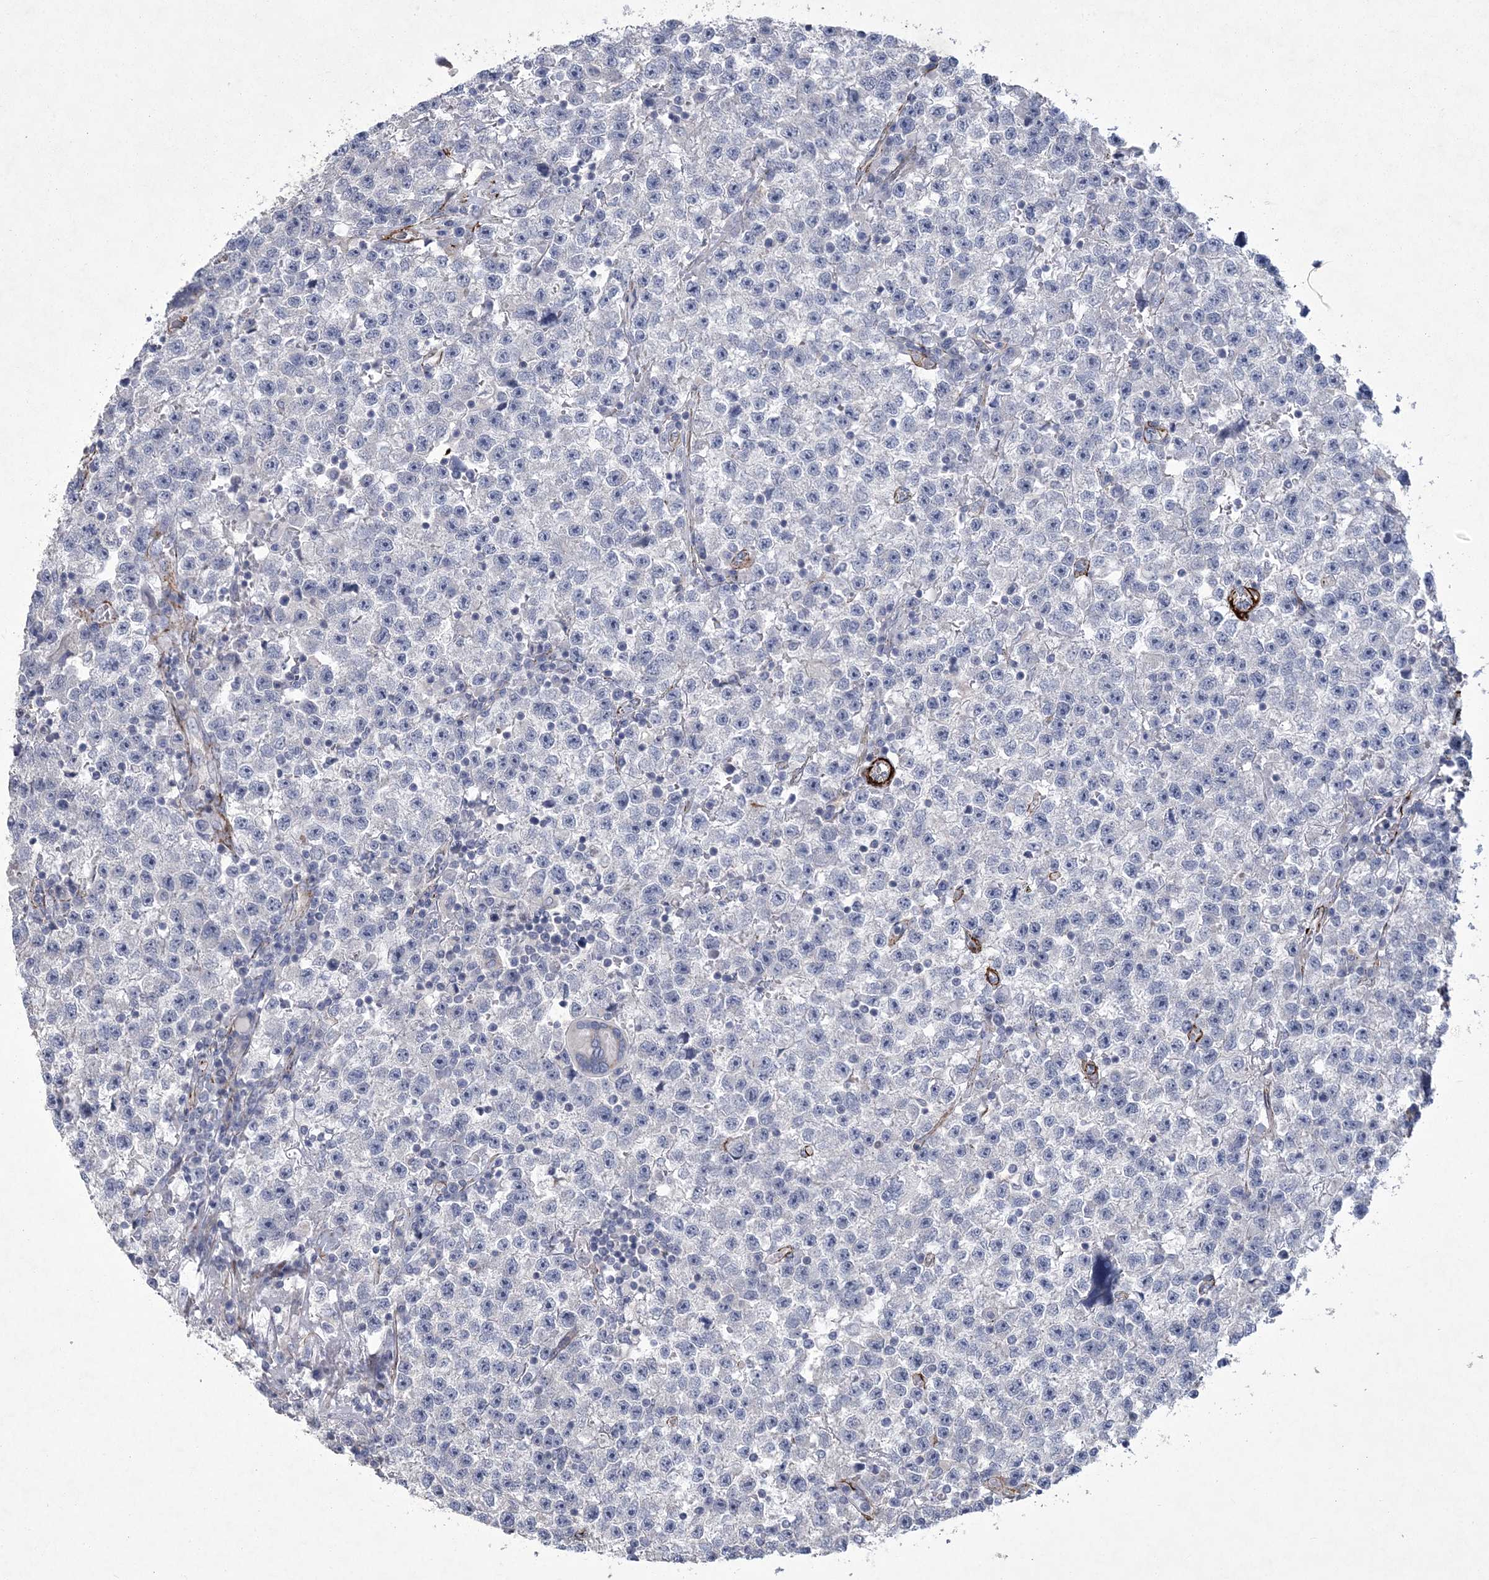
{"staining": {"intensity": "negative", "quantity": "none", "location": "none"}, "tissue": "testis cancer", "cell_type": "Tumor cells", "image_type": "cancer", "snomed": [{"axis": "morphology", "description": "Seminoma, NOS"}, {"axis": "topography", "description": "Testis"}], "caption": "Human testis cancer (seminoma) stained for a protein using IHC reveals no staining in tumor cells.", "gene": "ARSJ", "patient": {"sex": "male", "age": 22}}